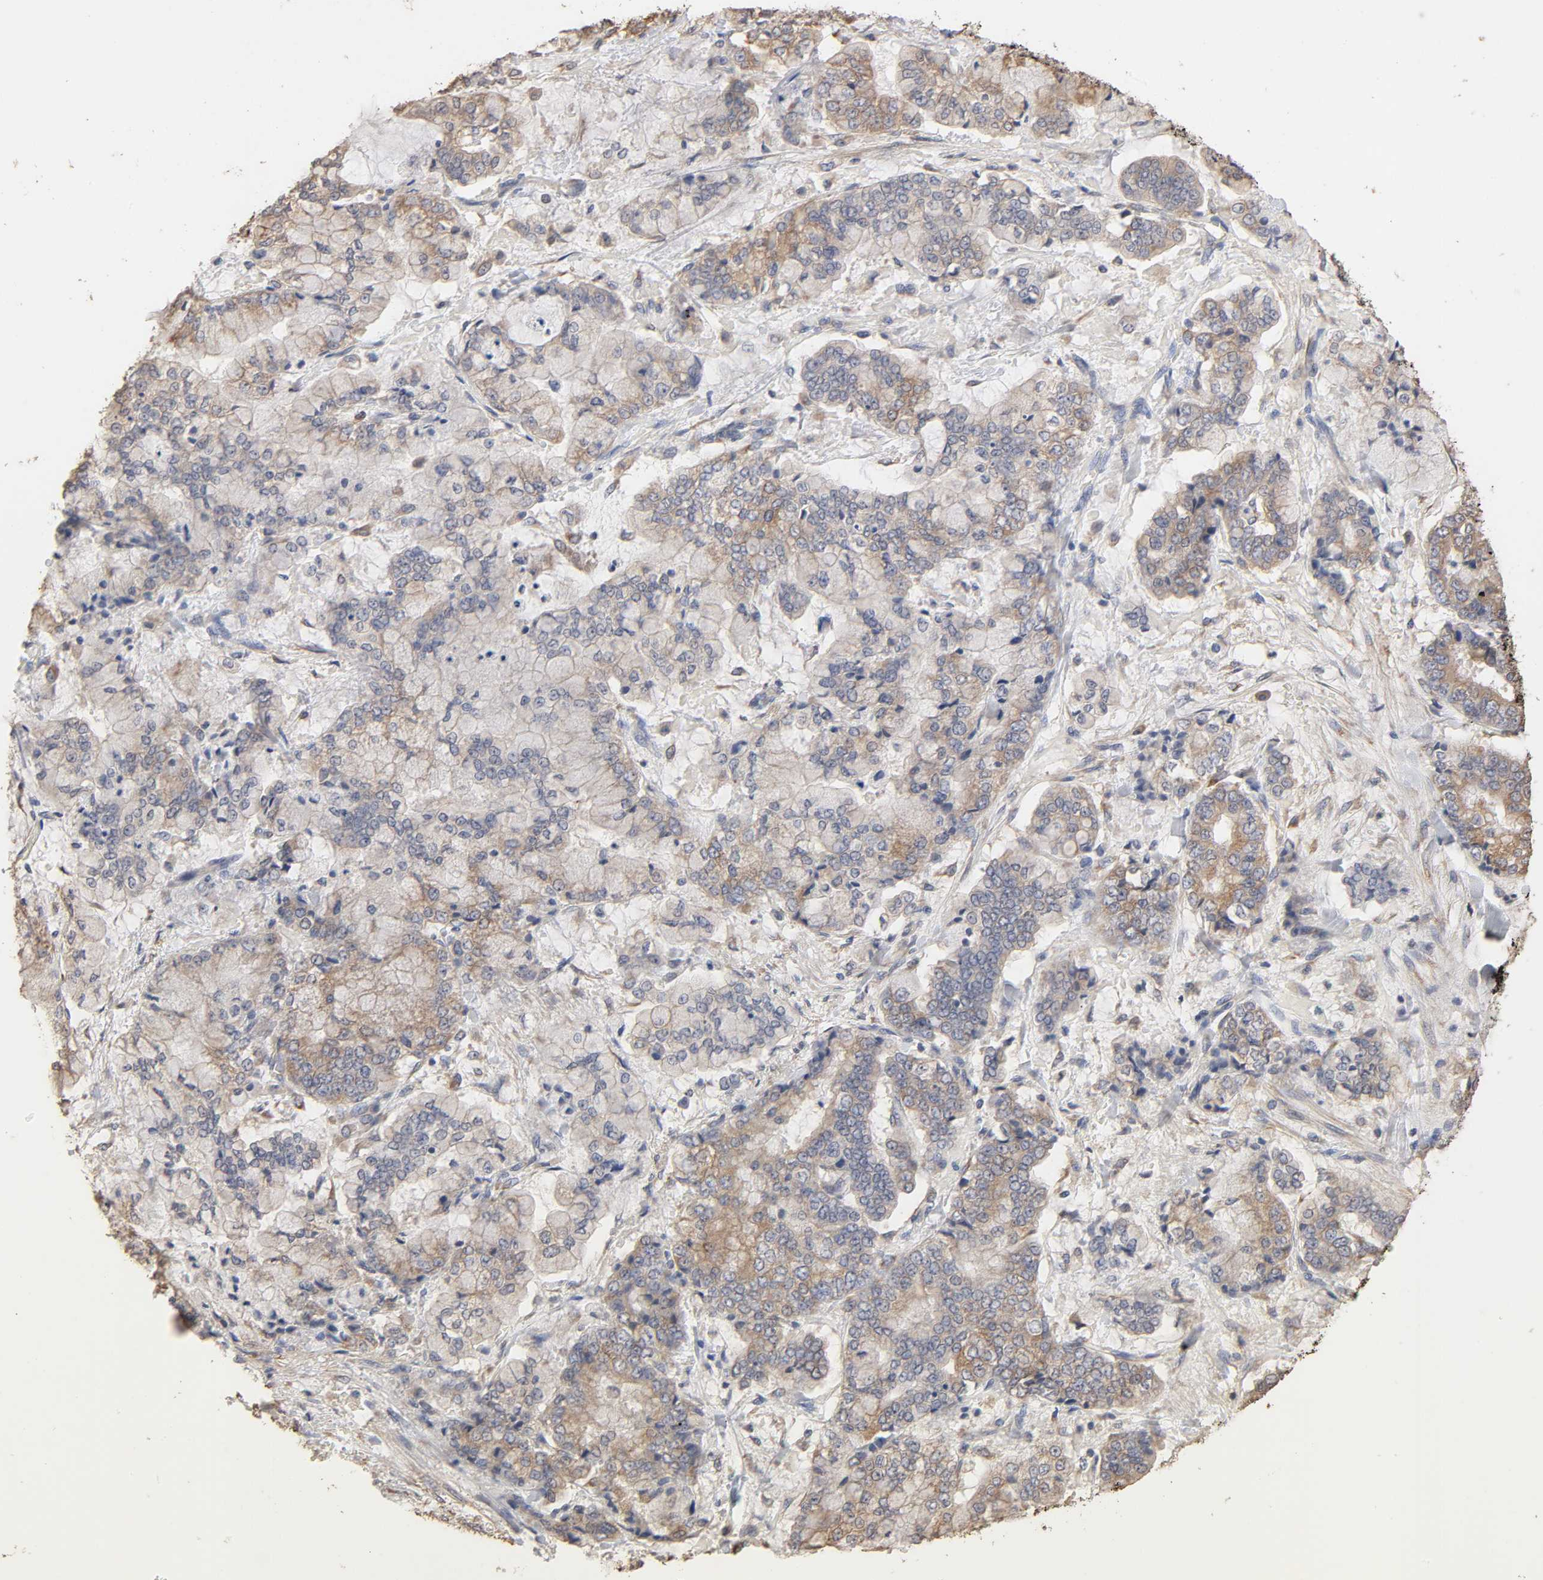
{"staining": {"intensity": "weak", "quantity": ">75%", "location": "cytoplasmic/membranous"}, "tissue": "stomach cancer", "cell_type": "Tumor cells", "image_type": "cancer", "snomed": [{"axis": "morphology", "description": "Normal tissue, NOS"}, {"axis": "morphology", "description": "Adenocarcinoma, NOS"}, {"axis": "topography", "description": "Stomach, upper"}, {"axis": "topography", "description": "Stomach"}], "caption": "High-magnification brightfield microscopy of adenocarcinoma (stomach) stained with DAB (3,3'-diaminobenzidine) (brown) and counterstained with hematoxylin (blue). tumor cells exhibit weak cytoplasmic/membranous positivity is identified in about>75% of cells. (Stains: DAB (3,3'-diaminobenzidine) in brown, nuclei in blue, Microscopy: brightfield microscopy at high magnification).", "gene": "EIF4G2", "patient": {"sex": "male", "age": 76}}